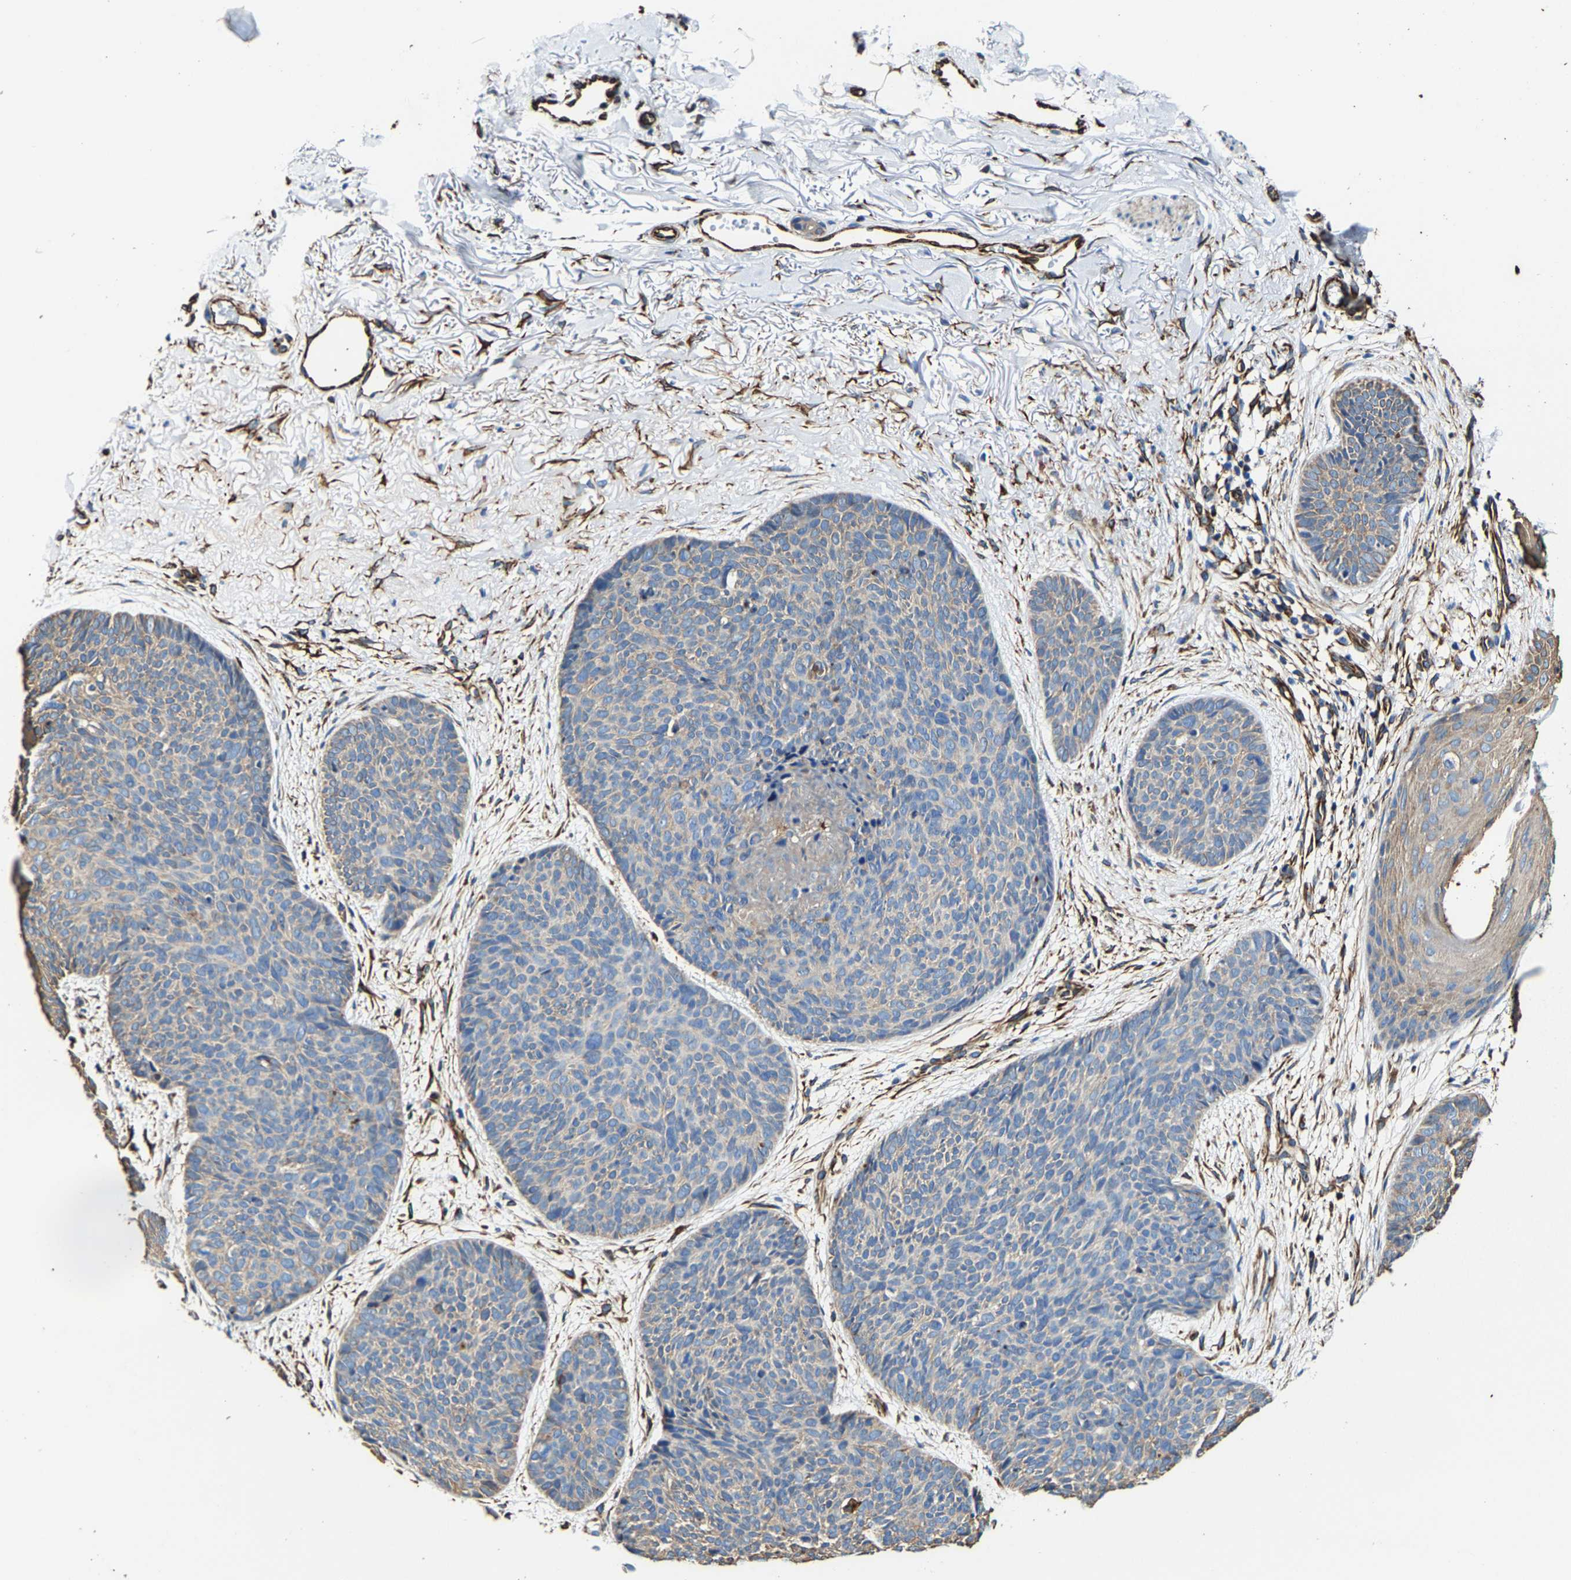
{"staining": {"intensity": "negative", "quantity": "none", "location": "none"}, "tissue": "skin cancer", "cell_type": "Tumor cells", "image_type": "cancer", "snomed": [{"axis": "morphology", "description": "Normal tissue, NOS"}, {"axis": "morphology", "description": "Basal cell carcinoma"}, {"axis": "topography", "description": "Skin"}], "caption": "Skin cancer was stained to show a protein in brown. There is no significant expression in tumor cells.", "gene": "MMEL1", "patient": {"sex": "female", "age": 70}}